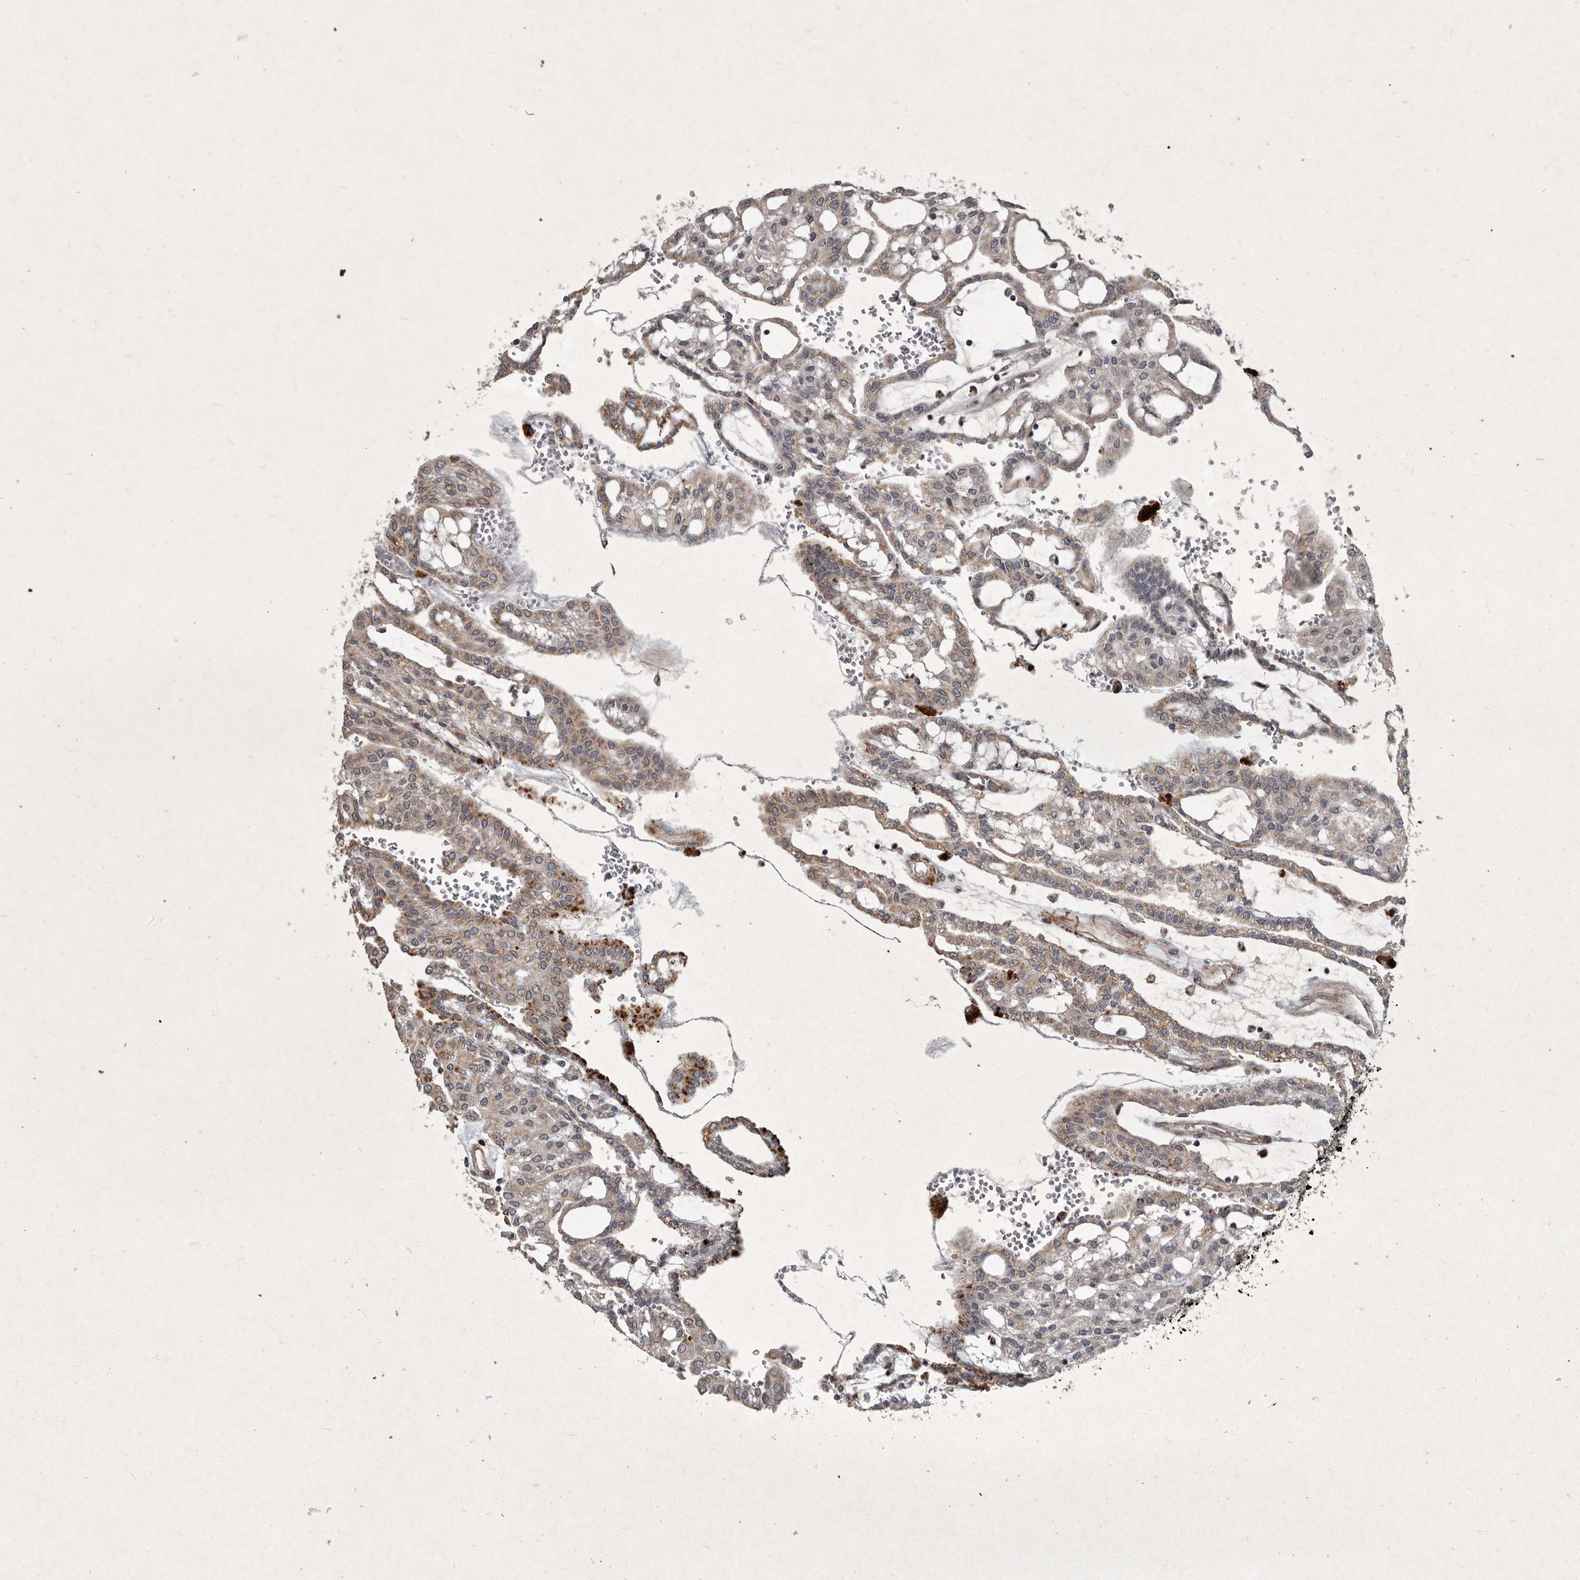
{"staining": {"intensity": "moderate", "quantity": "25%-75%", "location": "cytoplasmic/membranous"}, "tissue": "renal cancer", "cell_type": "Tumor cells", "image_type": "cancer", "snomed": [{"axis": "morphology", "description": "Adenocarcinoma, NOS"}, {"axis": "topography", "description": "Kidney"}], "caption": "A medium amount of moderate cytoplasmic/membranous positivity is identified in about 25%-75% of tumor cells in renal cancer tissue. Nuclei are stained in blue.", "gene": "MRPS15", "patient": {"sex": "male", "age": 63}}